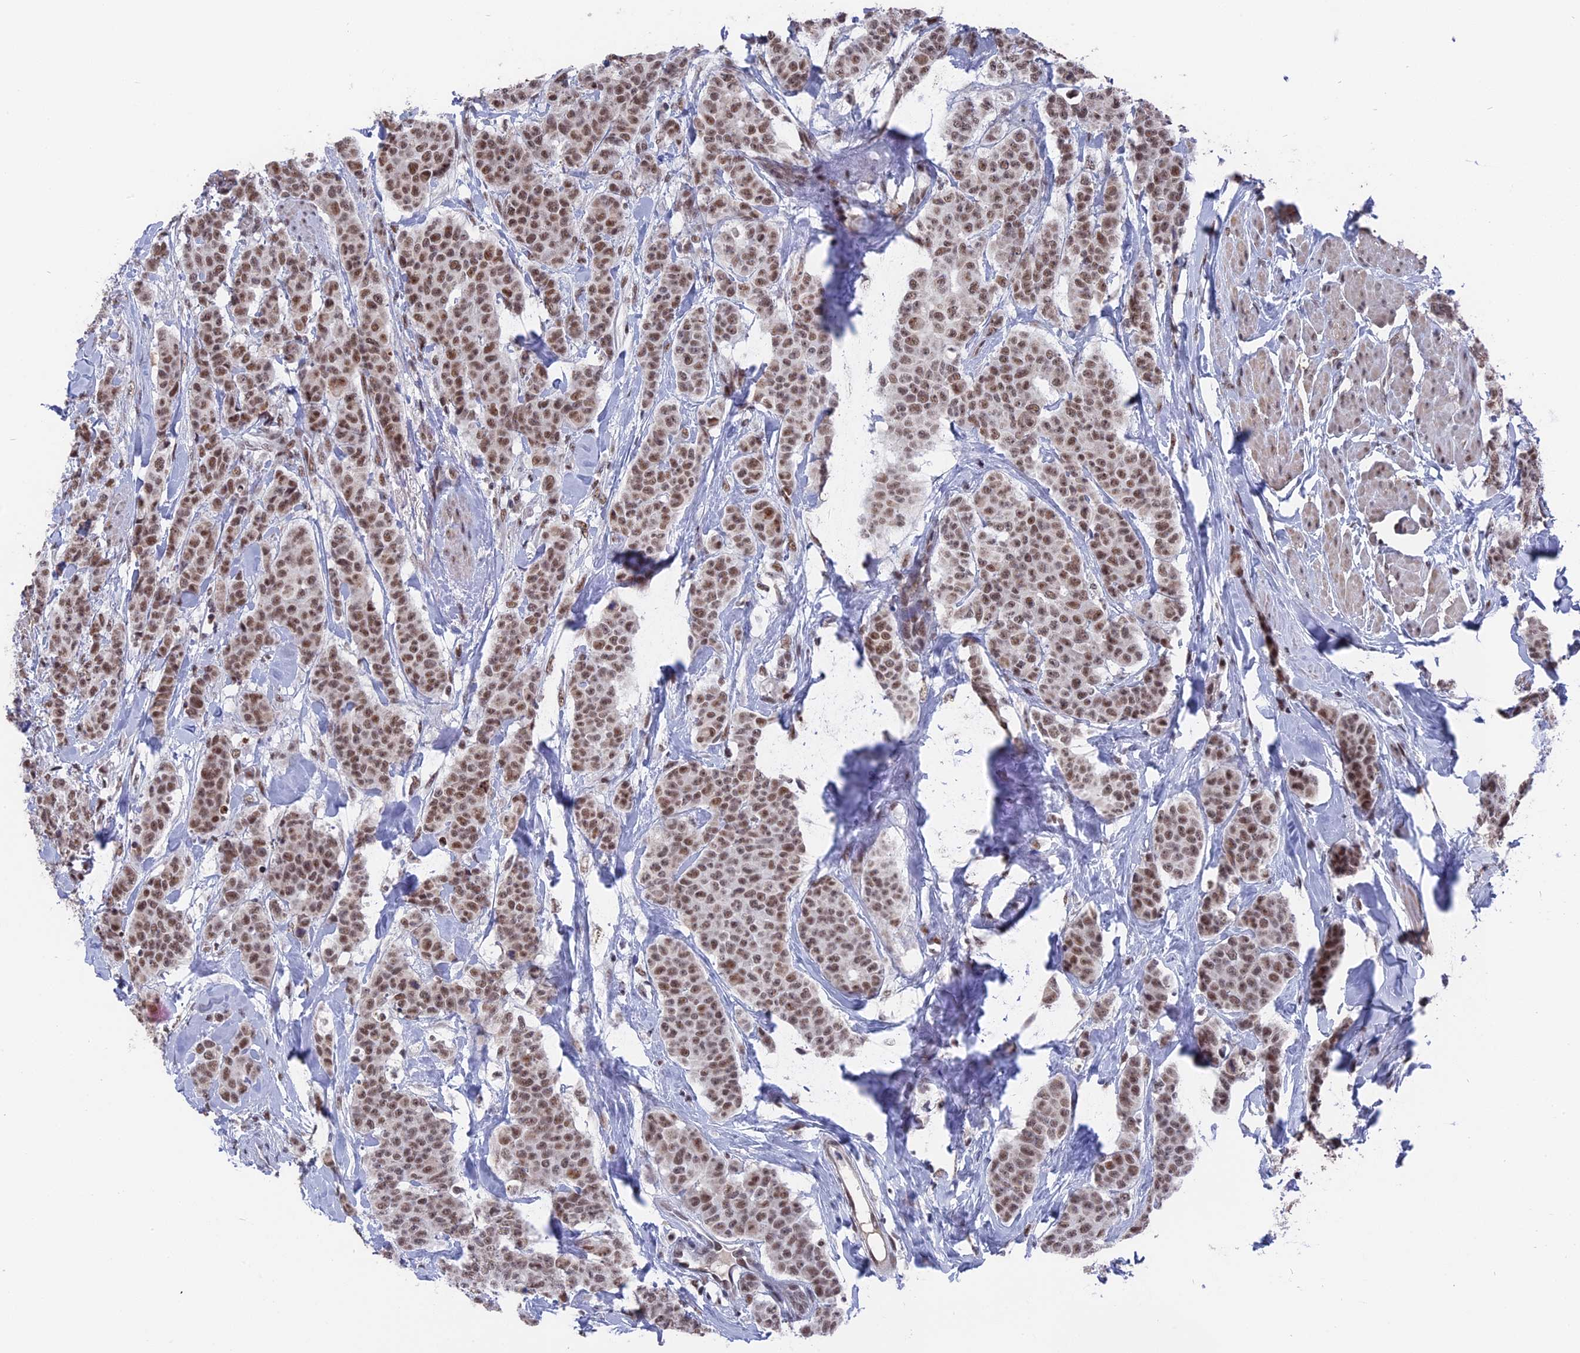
{"staining": {"intensity": "moderate", "quantity": ">75%", "location": "nuclear"}, "tissue": "breast cancer", "cell_type": "Tumor cells", "image_type": "cancer", "snomed": [{"axis": "morphology", "description": "Duct carcinoma"}, {"axis": "topography", "description": "Breast"}], "caption": "Immunohistochemical staining of breast invasive ductal carcinoma displays moderate nuclear protein staining in approximately >75% of tumor cells.", "gene": "SF3A2", "patient": {"sex": "female", "age": 40}}